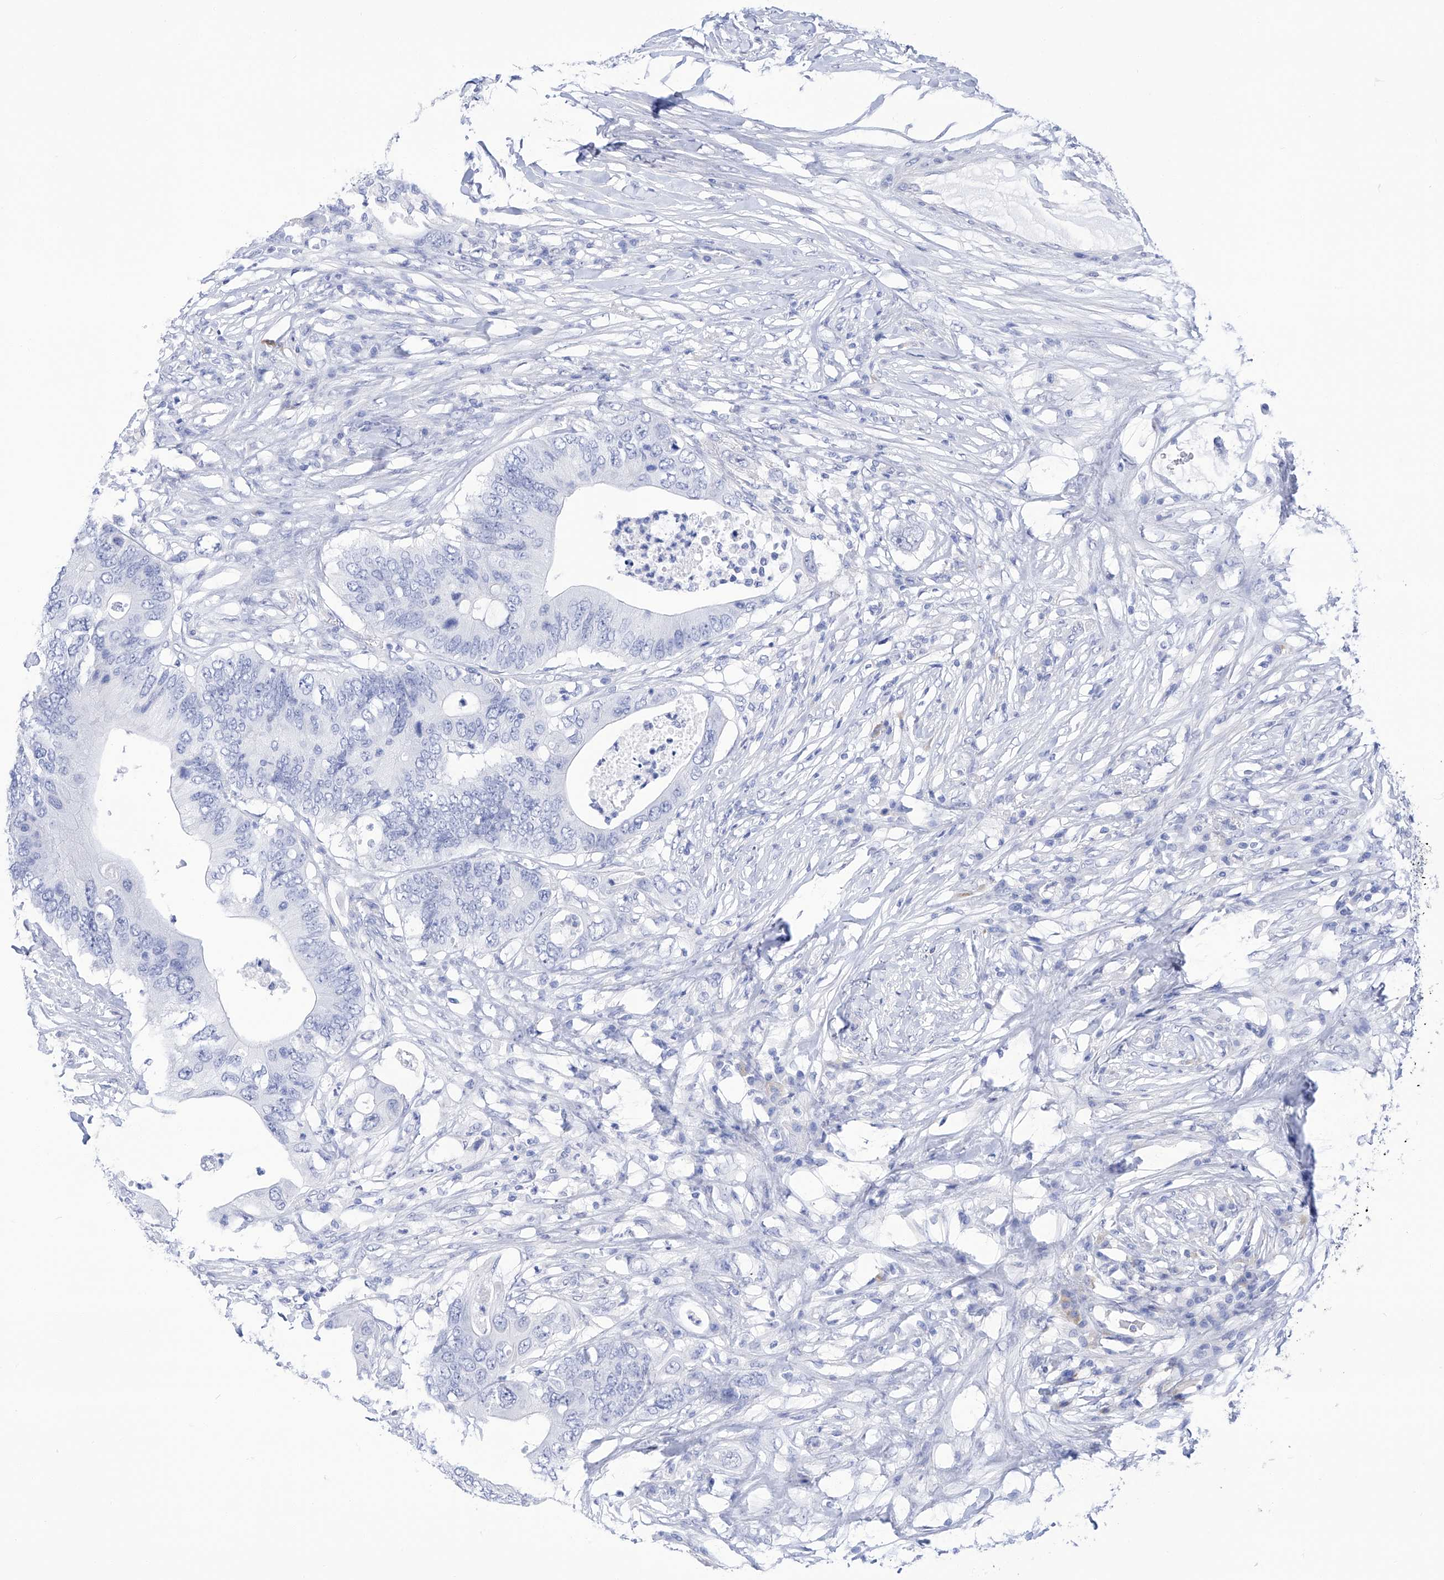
{"staining": {"intensity": "negative", "quantity": "none", "location": "none"}, "tissue": "colorectal cancer", "cell_type": "Tumor cells", "image_type": "cancer", "snomed": [{"axis": "morphology", "description": "Adenocarcinoma, NOS"}, {"axis": "topography", "description": "Colon"}], "caption": "The IHC image has no significant positivity in tumor cells of colorectal cancer tissue. (Brightfield microscopy of DAB (3,3'-diaminobenzidine) IHC at high magnification).", "gene": "FLG", "patient": {"sex": "male", "age": 71}}